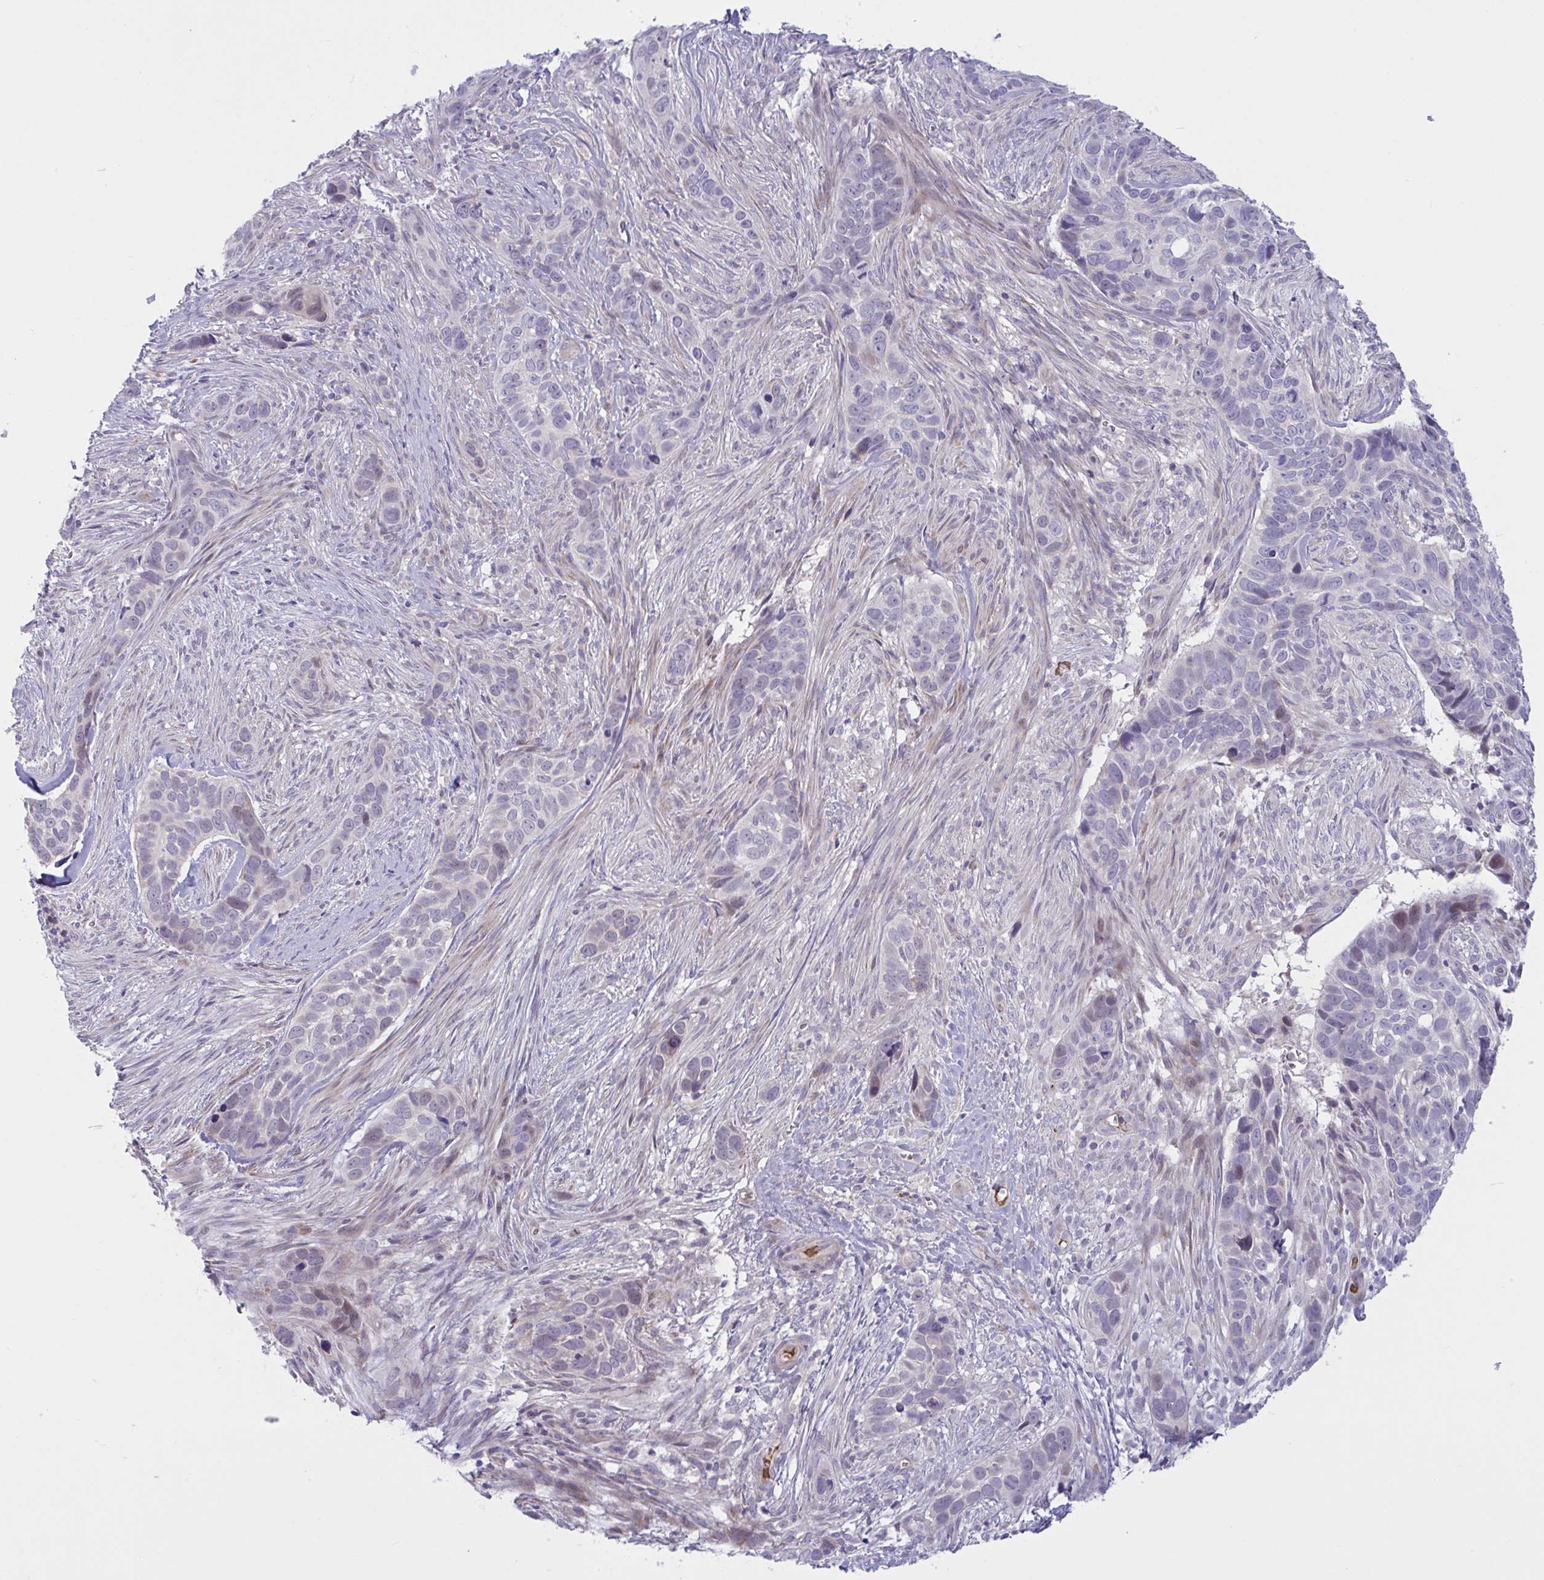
{"staining": {"intensity": "negative", "quantity": "none", "location": "none"}, "tissue": "skin cancer", "cell_type": "Tumor cells", "image_type": "cancer", "snomed": [{"axis": "morphology", "description": "Basal cell carcinoma"}, {"axis": "topography", "description": "Skin"}], "caption": "Histopathology image shows no protein staining in tumor cells of basal cell carcinoma (skin) tissue.", "gene": "VWC2", "patient": {"sex": "female", "age": 82}}